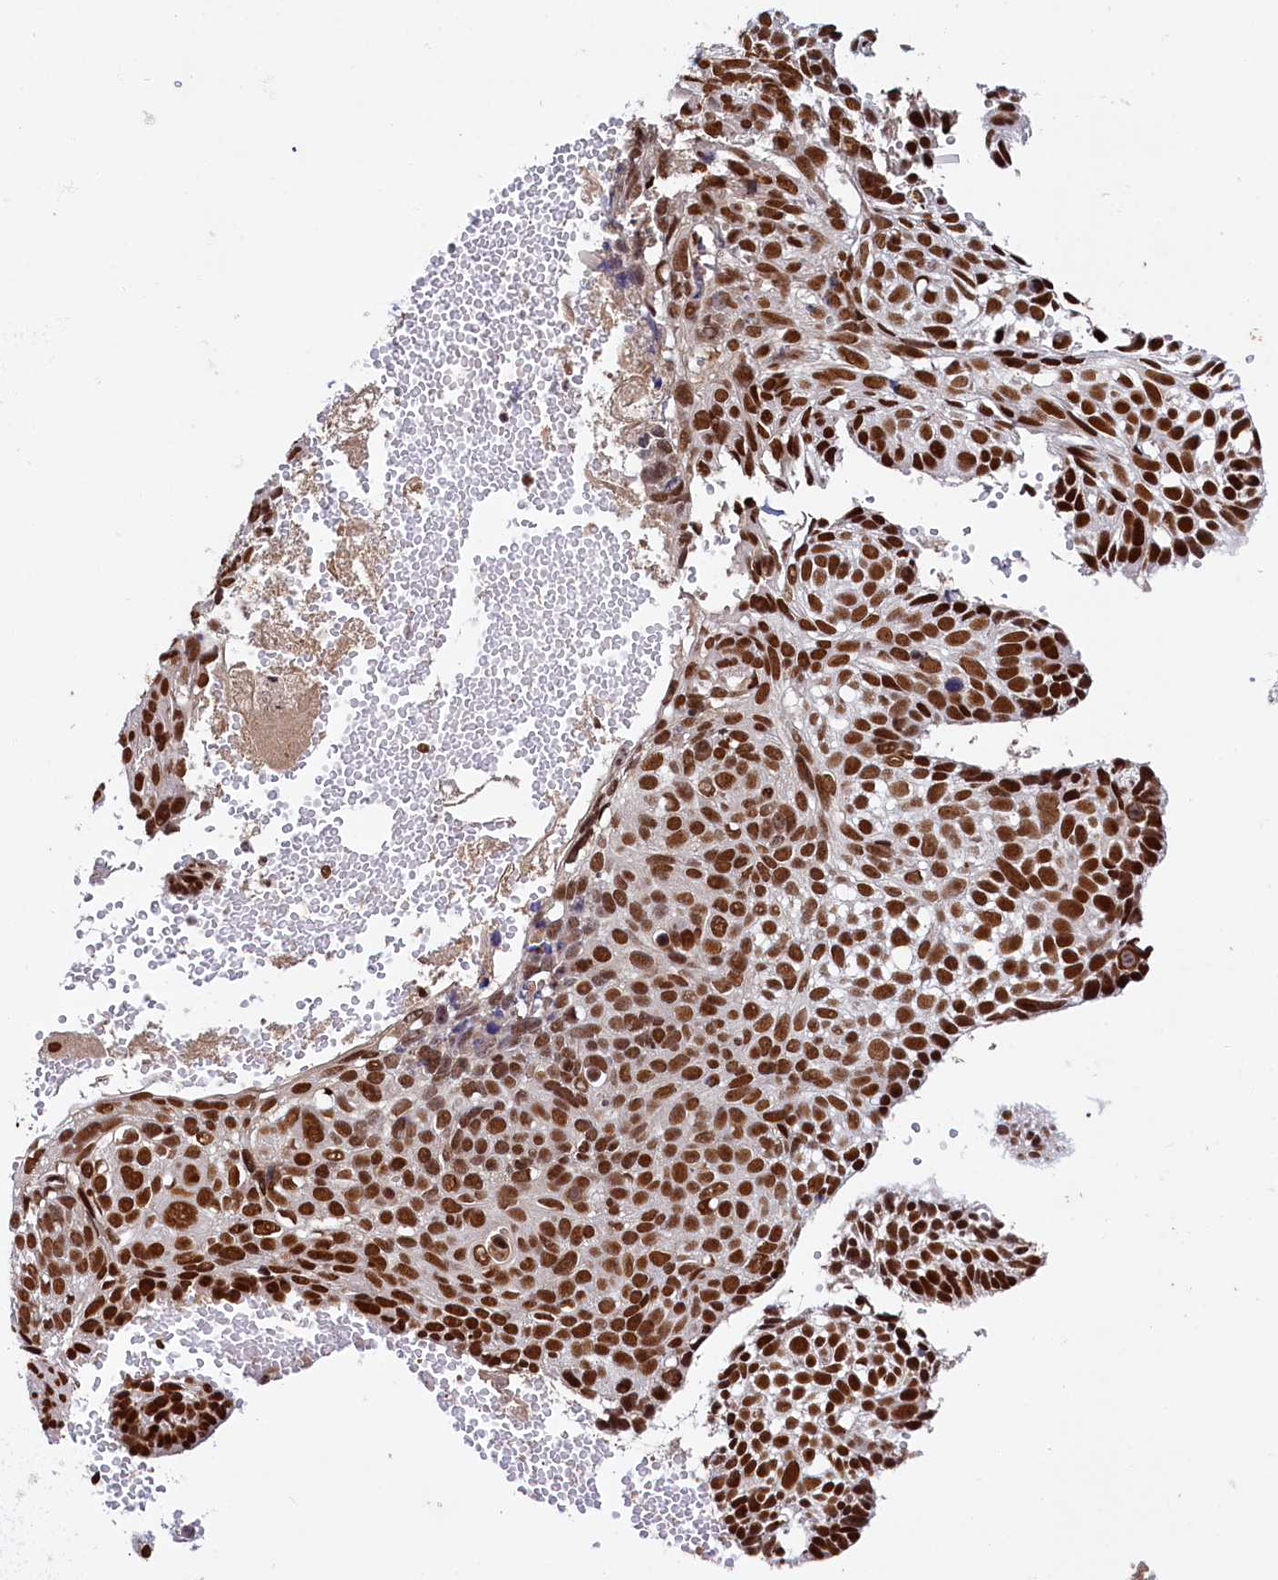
{"staining": {"intensity": "strong", "quantity": ">75%", "location": "nuclear"}, "tissue": "skin cancer", "cell_type": "Tumor cells", "image_type": "cancer", "snomed": [{"axis": "morphology", "description": "Normal tissue, NOS"}, {"axis": "morphology", "description": "Basal cell carcinoma"}, {"axis": "topography", "description": "Skin"}], "caption": "A brown stain highlights strong nuclear staining of a protein in skin cancer tumor cells.", "gene": "PPHLN1", "patient": {"sex": "male", "age": 66}}